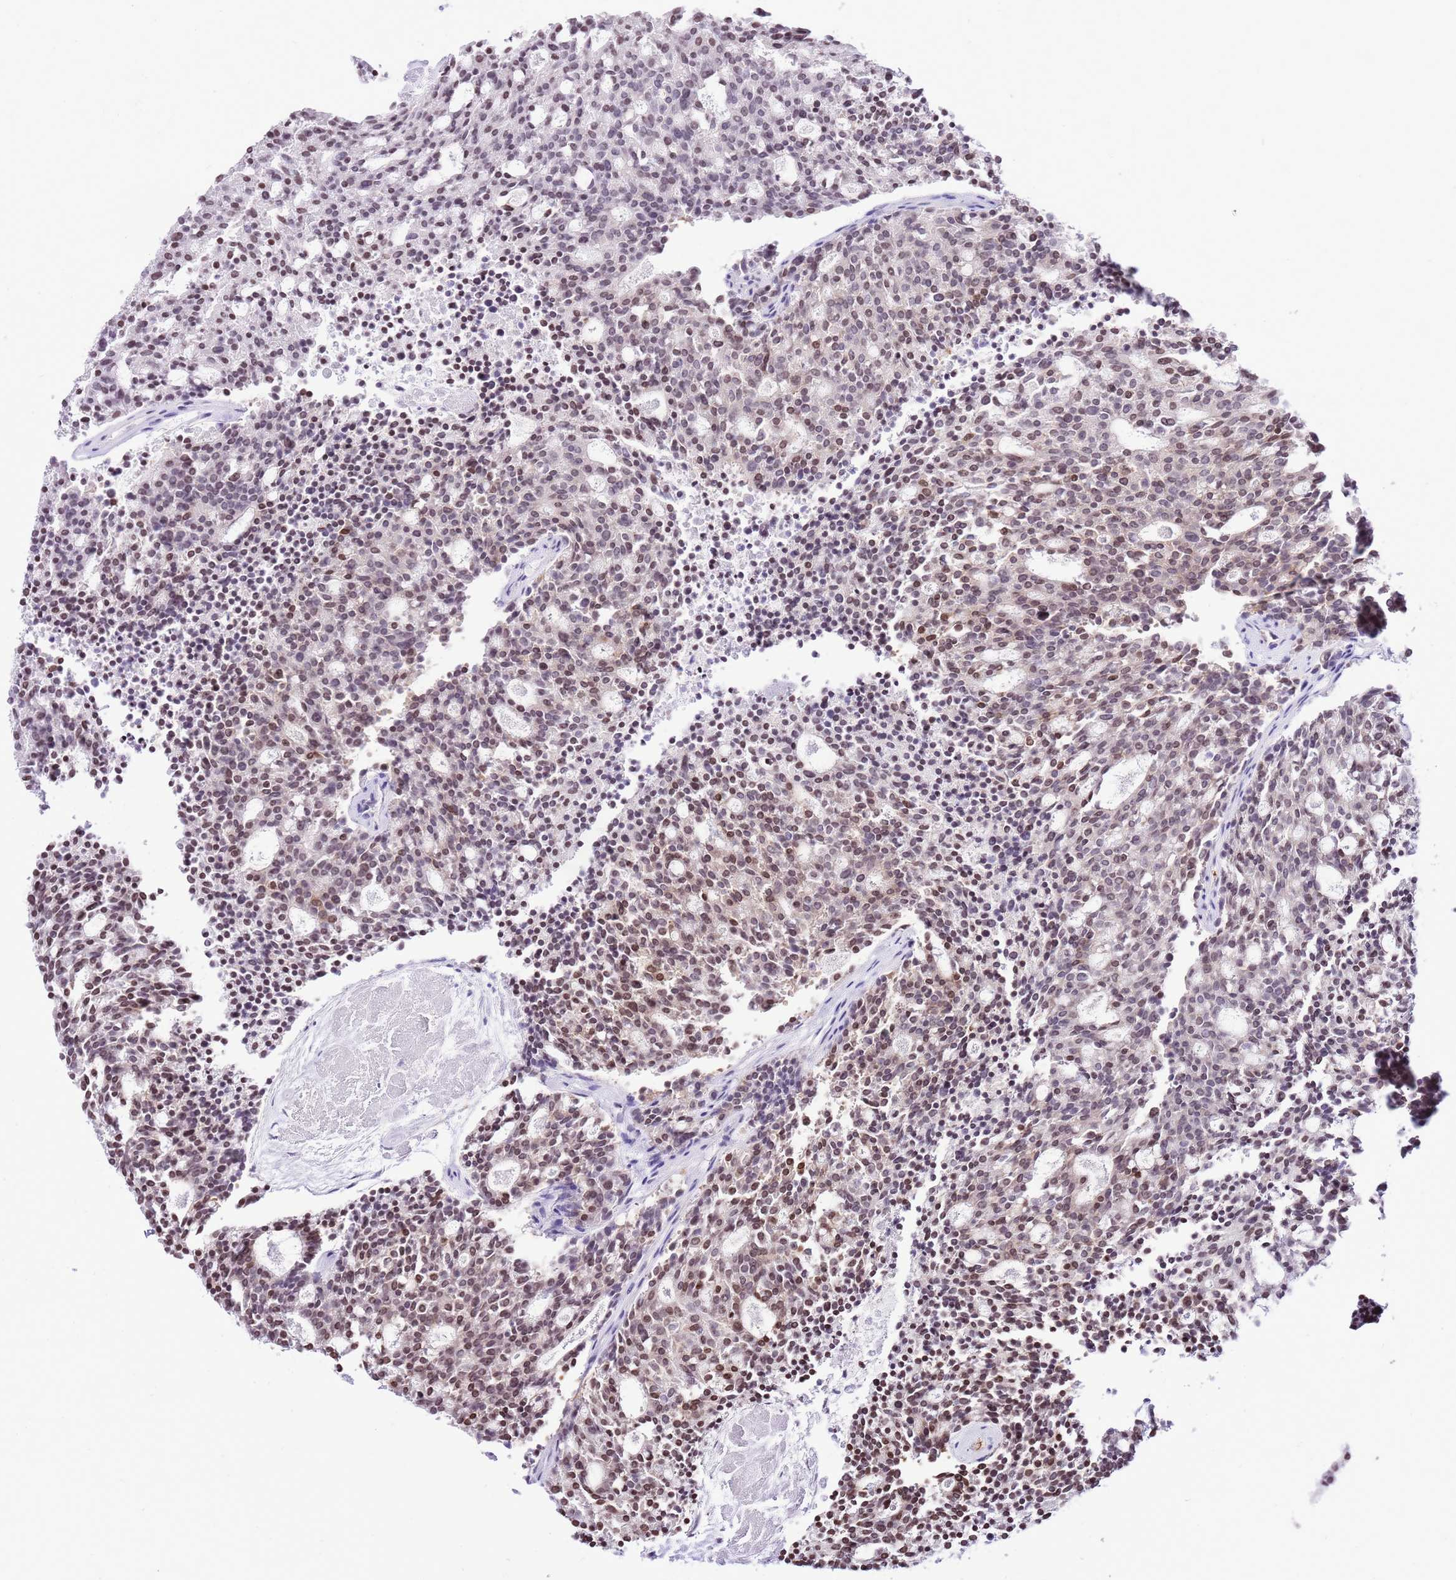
{"staining": {"intensity": "moderate", "quantity": "25%-75%", "location": "nuclear"}, "tissue": "carcinoid", "cell_type": "Tumor cells", "image_type": "cancer", "snomed": [{"axis": "morphology", "description": "Carcinoid, malignant, NOS"}, {"axis": "topography", "description": "Pancreas"}], "caption": "Brown immunohistochemical staining in human carcinoid displays moderate nuclear positivity in approximately 25%-75% of tumor cells. (Brightfield microscopy of DAB IHC at high magnification).", "gene": "PRR15", "patient": {"sex": "female", "age": 54}}